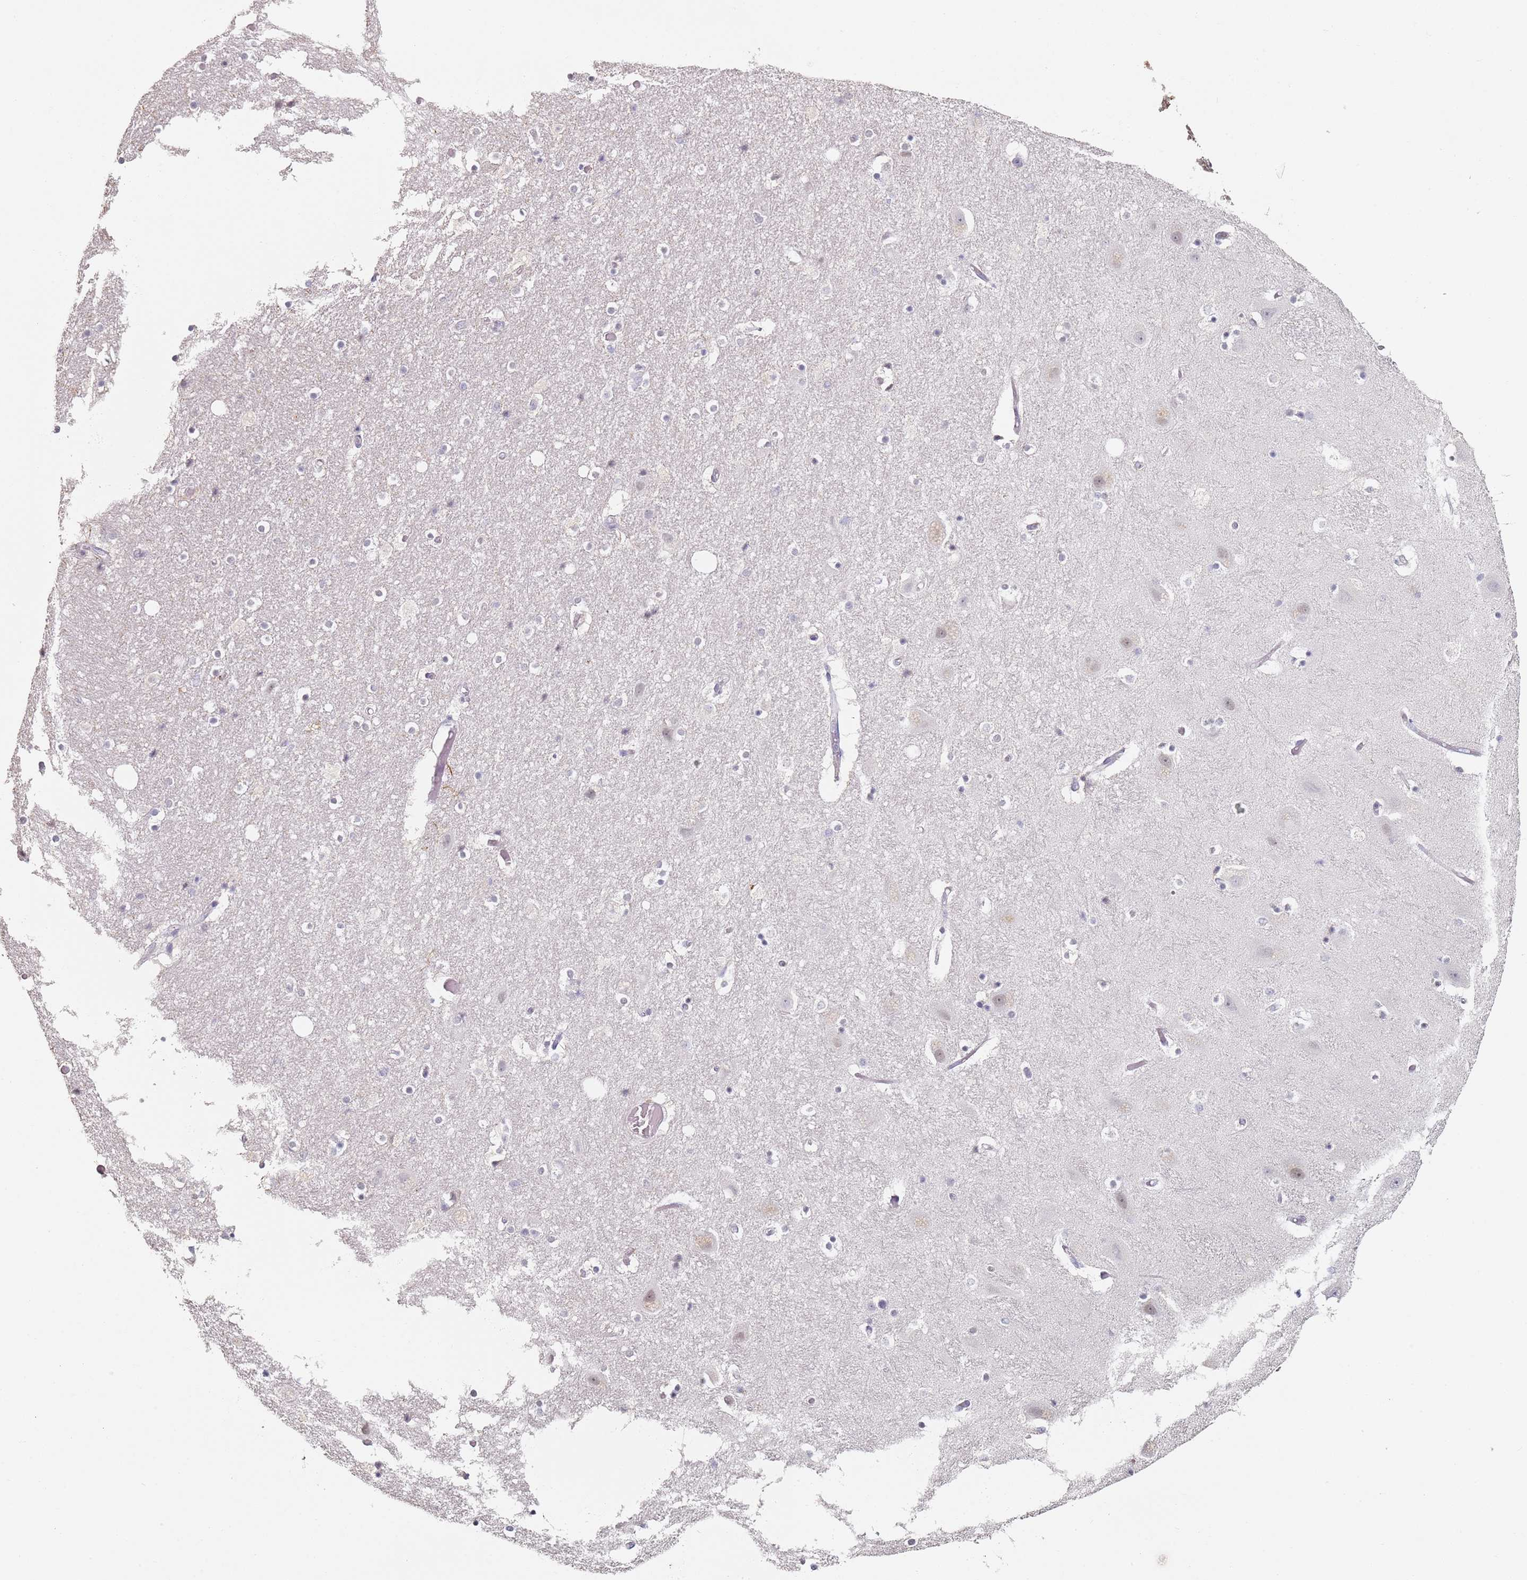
{"staining": {"intensity": "negative", "quantity": "none", "location": "none"}, "tissue": "hippocampus", "cell_type": "Glial cells", "image_type": "normal", "snomed": [{"axis": "morphology", "description": "Normal tissue, NOS"}, {"axis": "topography", "description": "Hippocampus"}], "caption": "This photomicrograph is of unremarkable hippocampus stained with IHC to label a protein in brown with the nuclei are counter-stained blue. There is no positivity in glial cells. (IHC, brightfield microscopy, high magnification).", "gene": "DNAH11", "patient": {"sex": "female", "age": 52}}